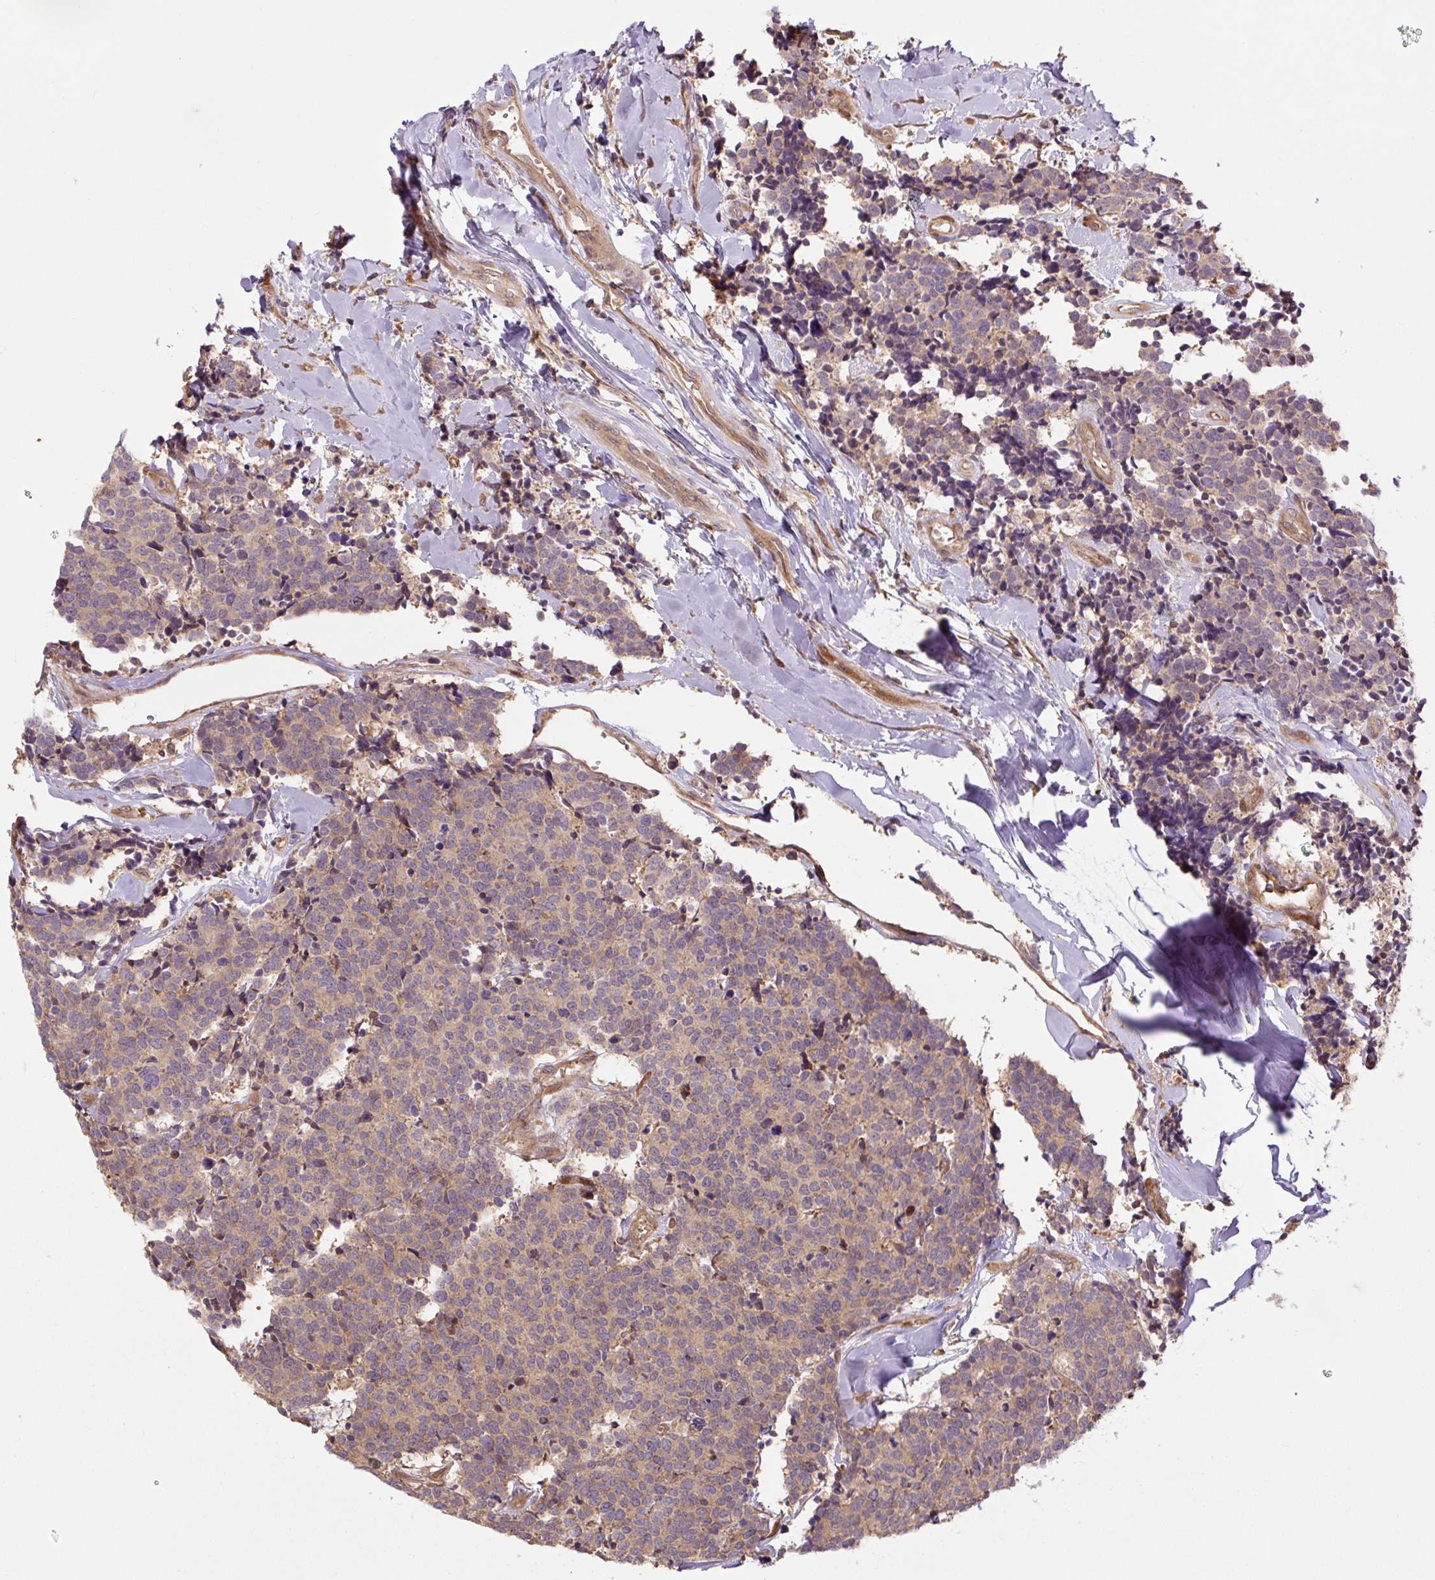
{"staining": {"intensity": "weak", "quantity": "25%-75%", "location": "cytoplasmic/membranous"}, "tissue": "carcinoid", "cell_type": "Tumor cells", "image_type": "cancer", "snomed": [{"axis": "morphology", "description": "Carcinoid, malignant, NOS"}, {"axis": "topography", "description": "Skin"}], "caption": "The photomicrograph shows a brown stain indicating the presence of a protein in the cytoplasmic/membranous of tumor cells in carcinoid (malignant). The staining was performed using DAB, with brown indicating positive protein expression. Nuclei are stained blue with hematoxylin.", "gene": "TPT1", "patient": {"sex": "female", "age": 79}}